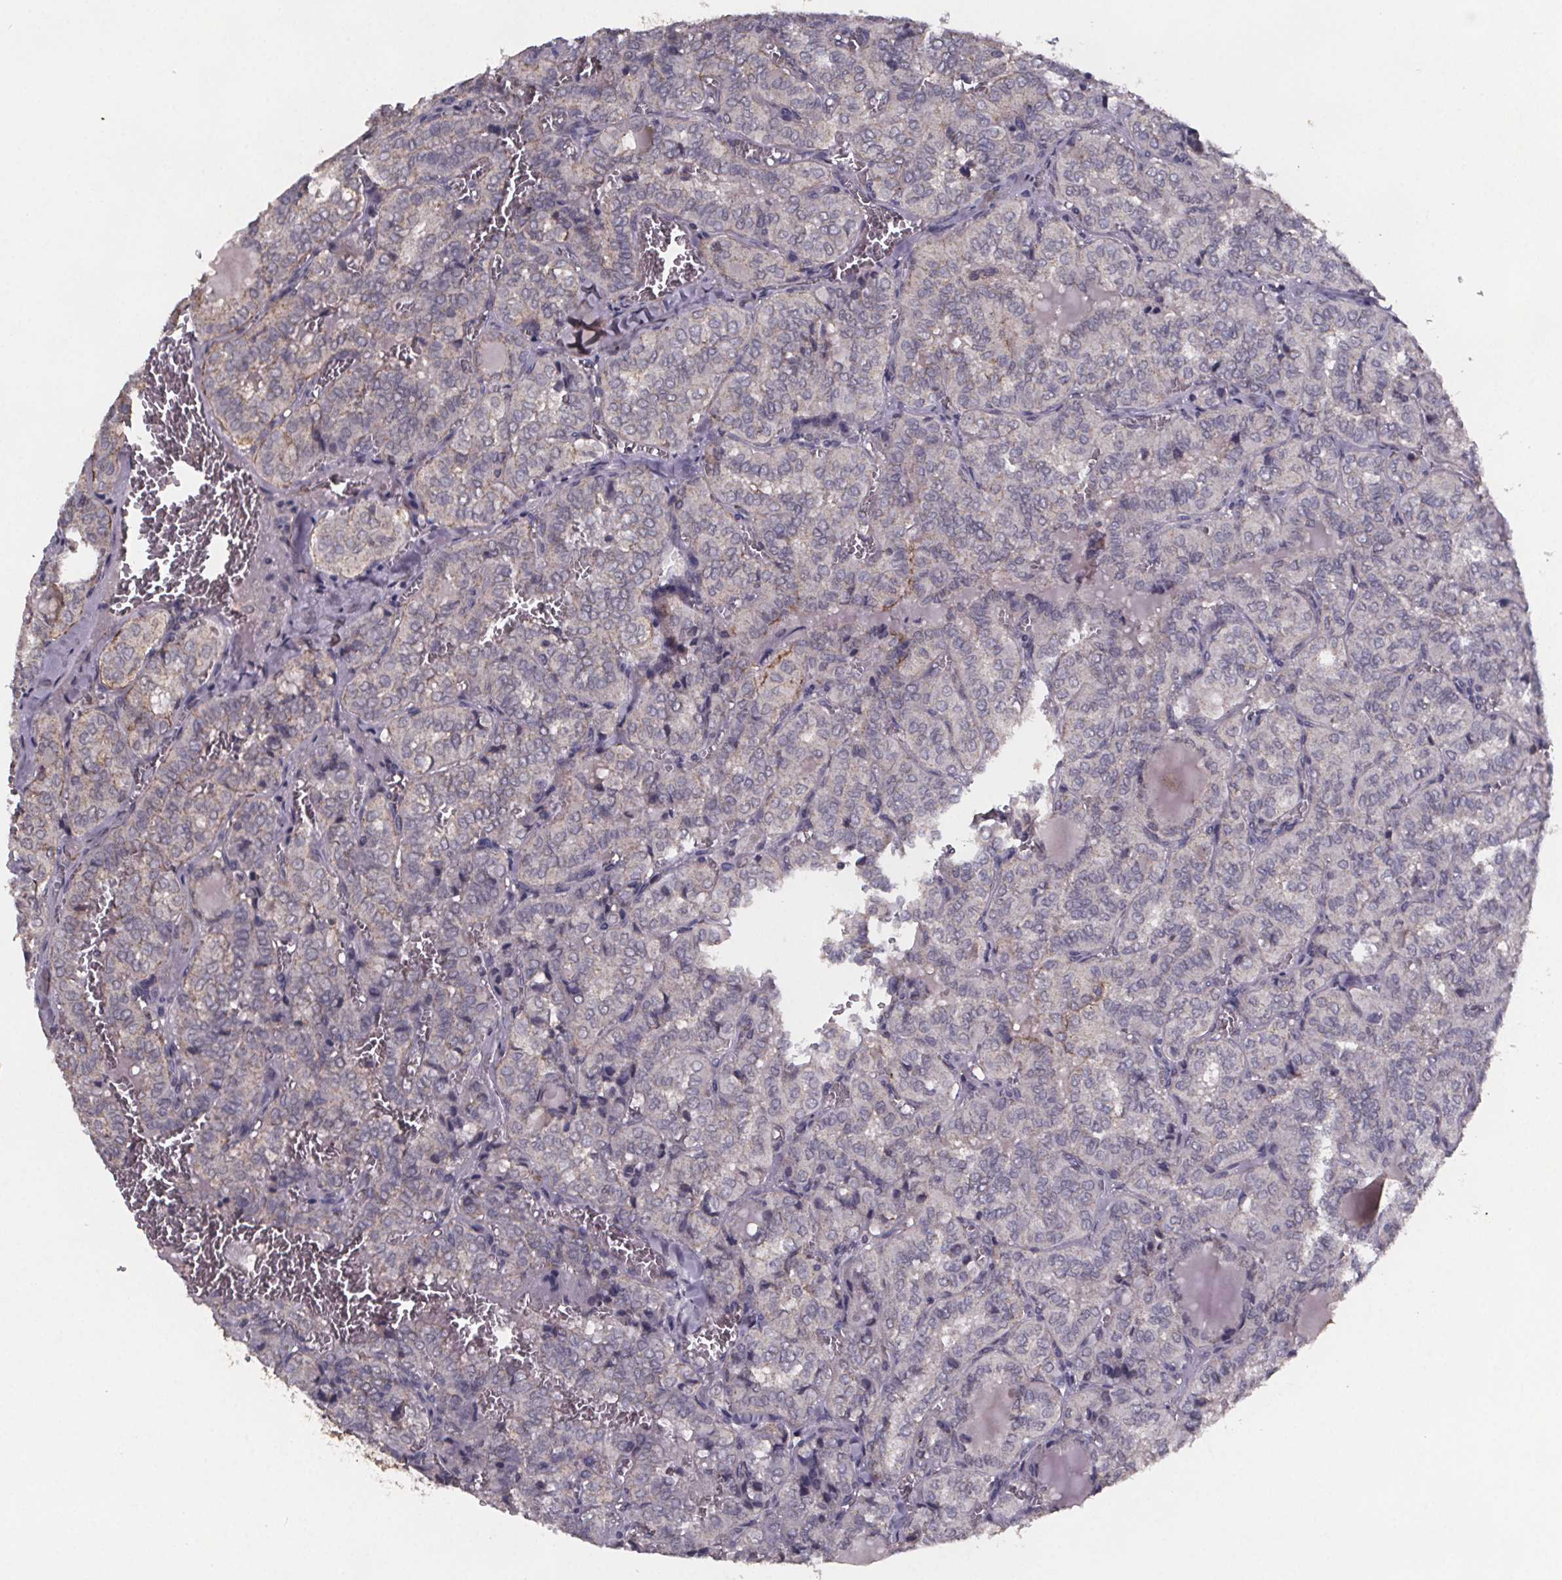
{"staining": {"intensity": "weak", "quantity": "<25%", "location": "cytoplasmic/membranous"}, "tissue": "thyroid cancer", "cell_type": "Tumor cells", "image_type": "cancer", "snomed": [{"axis": "morphology", "description": "Papillary adenocarcinoma, NOS"}, {"axis": "topography", "description": "Thyroid gland"}], "caption": "High magnification brightfield microscopy of thyroid cancer stained with DAB (3,3'-diaminobenzidine) (brown) and counterstained with hematoxylin (blue): tumor cells show no significant positivity.", "gene": "PALLD", "patient": {"sex": "female", "age": 41}}